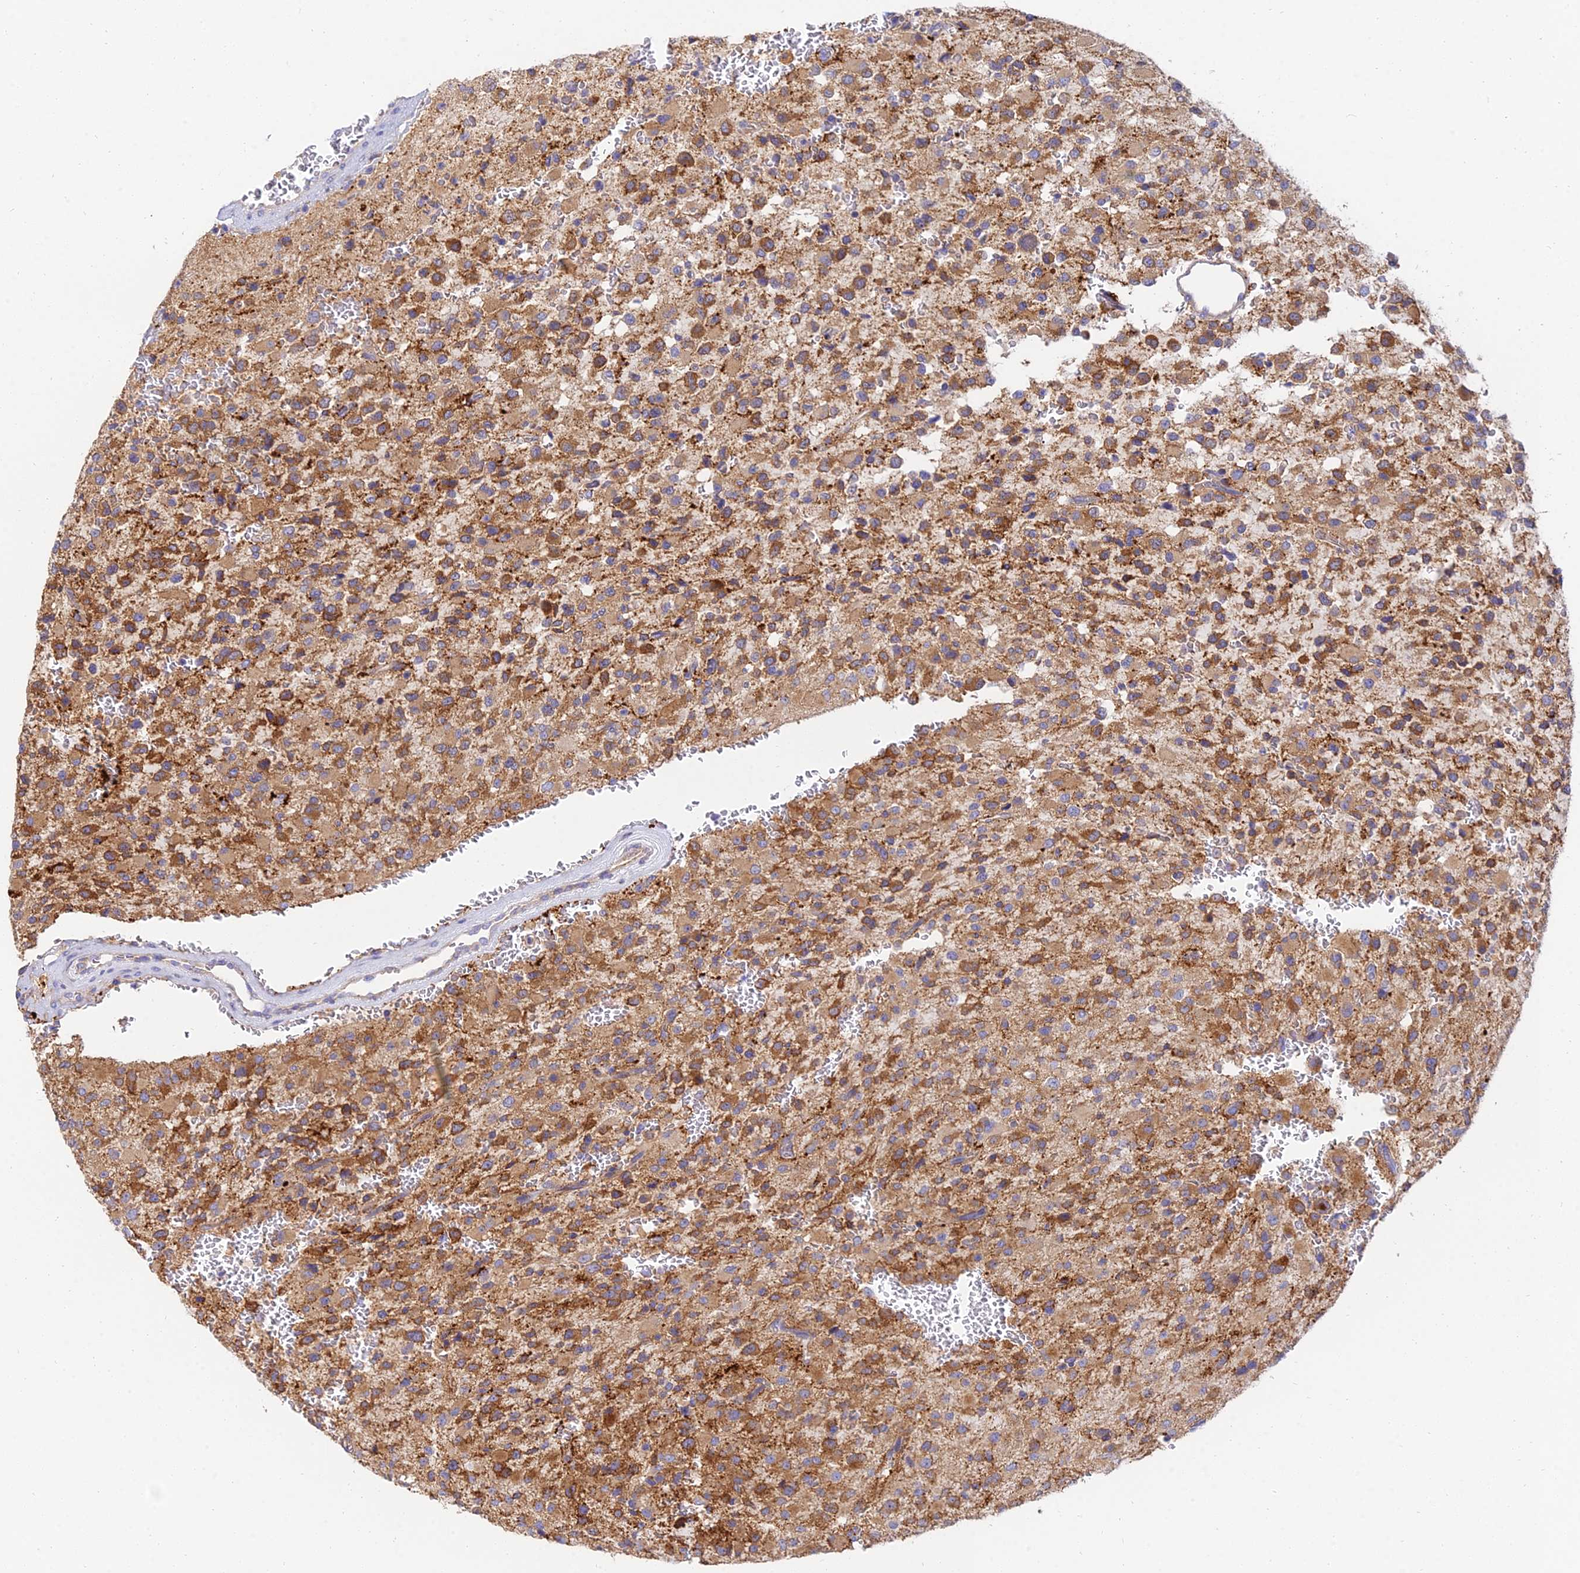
{"staining": {"intensity": "moderate", "quantity": ">75%", "location": "cytoplasmic/membranous"}, "tissue": "glioma", "cell_type": "Tumor cells", "image_type": "cancer", "snomed": [{"axis": "morphology", "description": "Glioma, malignant, High grade"}, {"axis": "topography", "description": "Brain"}], "caption": "IHC image of human glioma stained for a protein (brown), which exhibits medium levels of moderate cytoplasmic/membranous positivity in approximately >75% of tumor cells.", "gene": "ARL8B", "patient": {"sex": "male", "age": 34}}